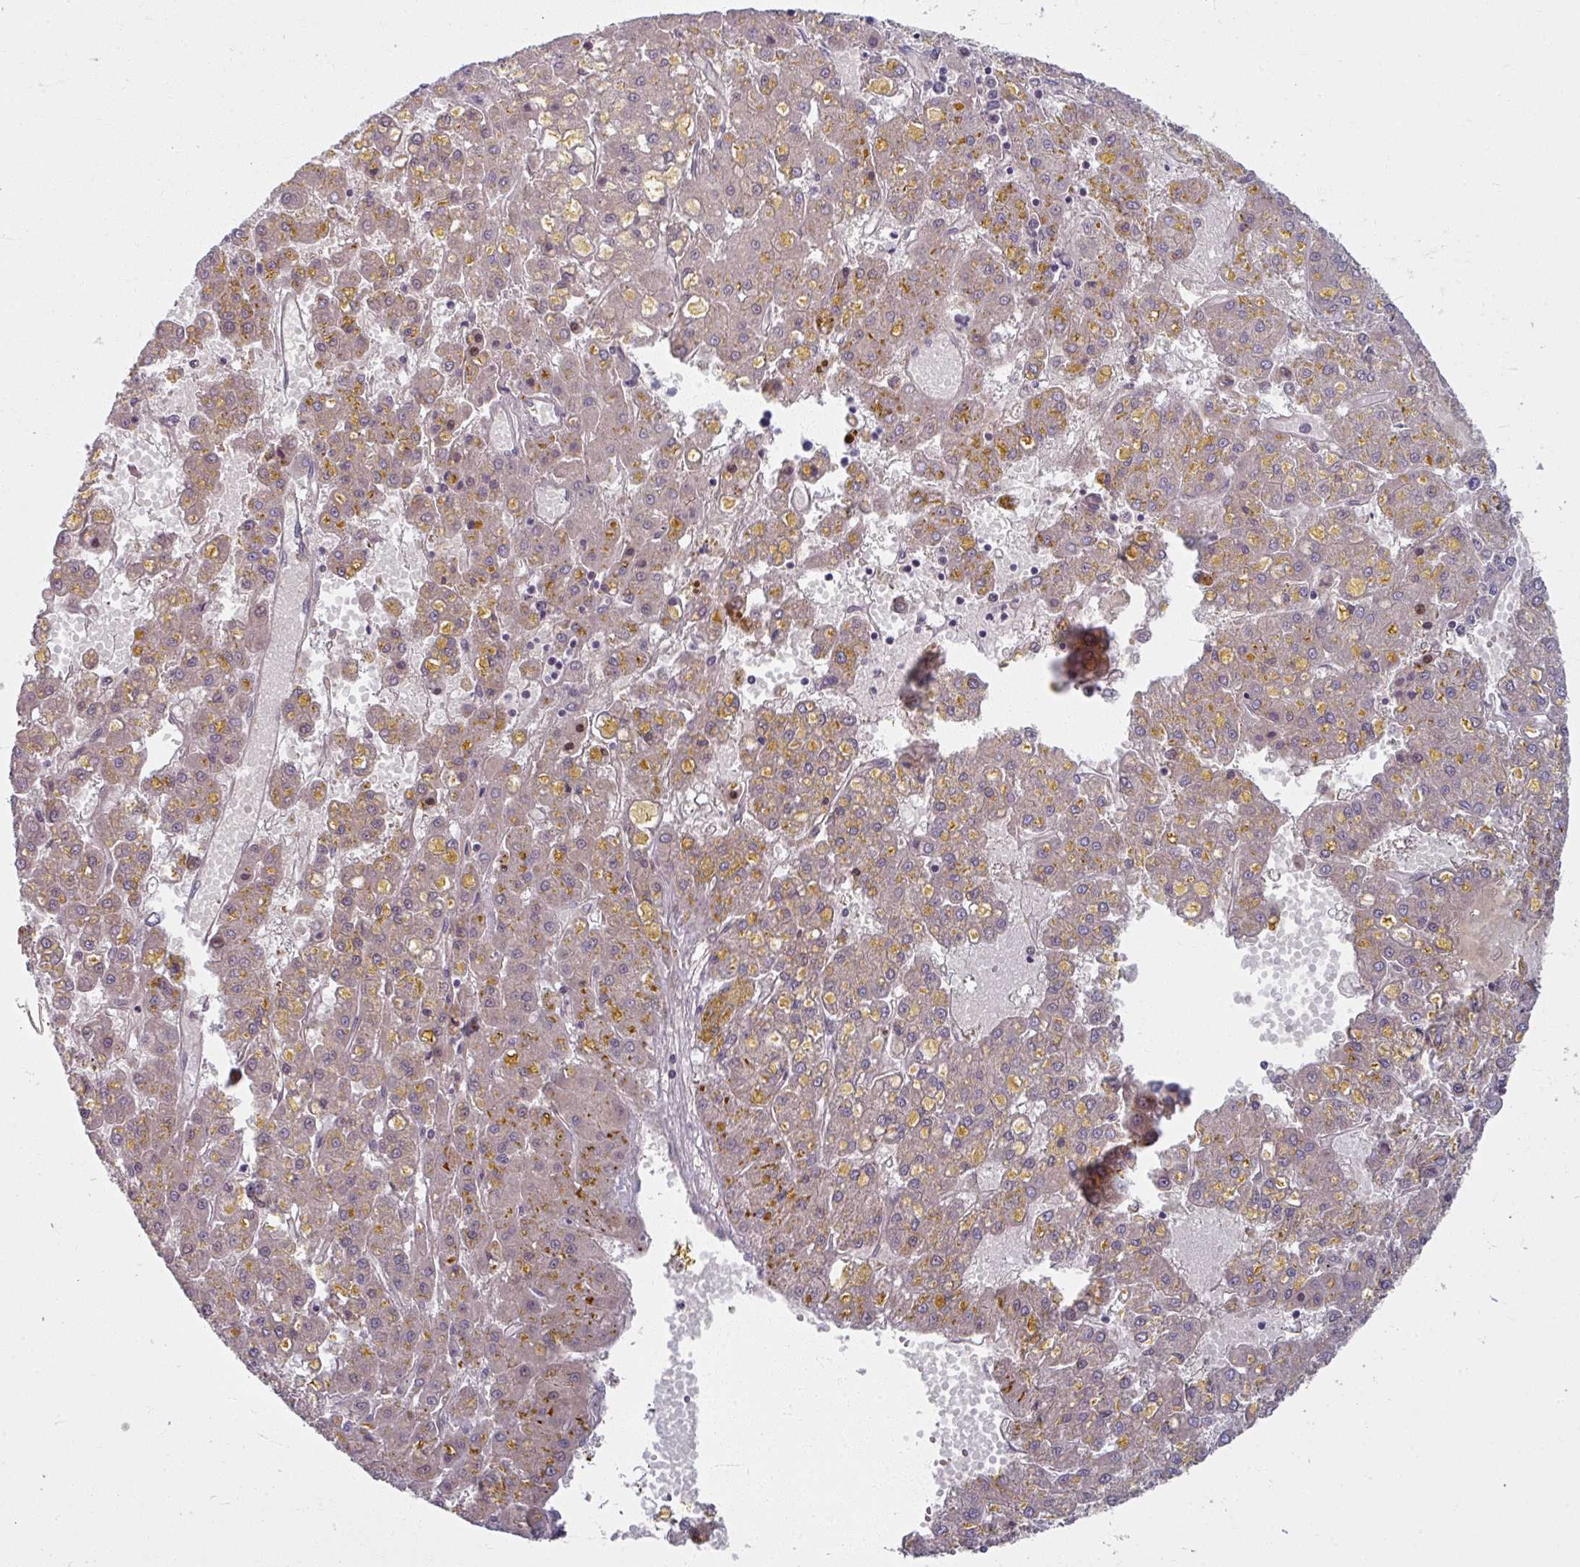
{"staining": {"intensity": "moderate", "quantity": "25%-75%", "location": "cytoplasmic/membranous"}, "tissue": "liver cancer", "cell_type": "Tumor cells", "image_type": "cancer", "snomed": [{"axis": "morphology", "description": "Carcinoma, Hepatocellular, NOS"}, {"axis": "topography", "description": "Liver"}], "caption": "Hepatocellular carcinoma (liver) tissue demonstrates moderate cytoplasmic/membranous expression in approximately 25%-75% of tumor cells Immunohistochemistry stains the protein in brown and the nuclei are stained blue.", "gene": "KLC3", "patient": {"sex": "male", "age": 67}}